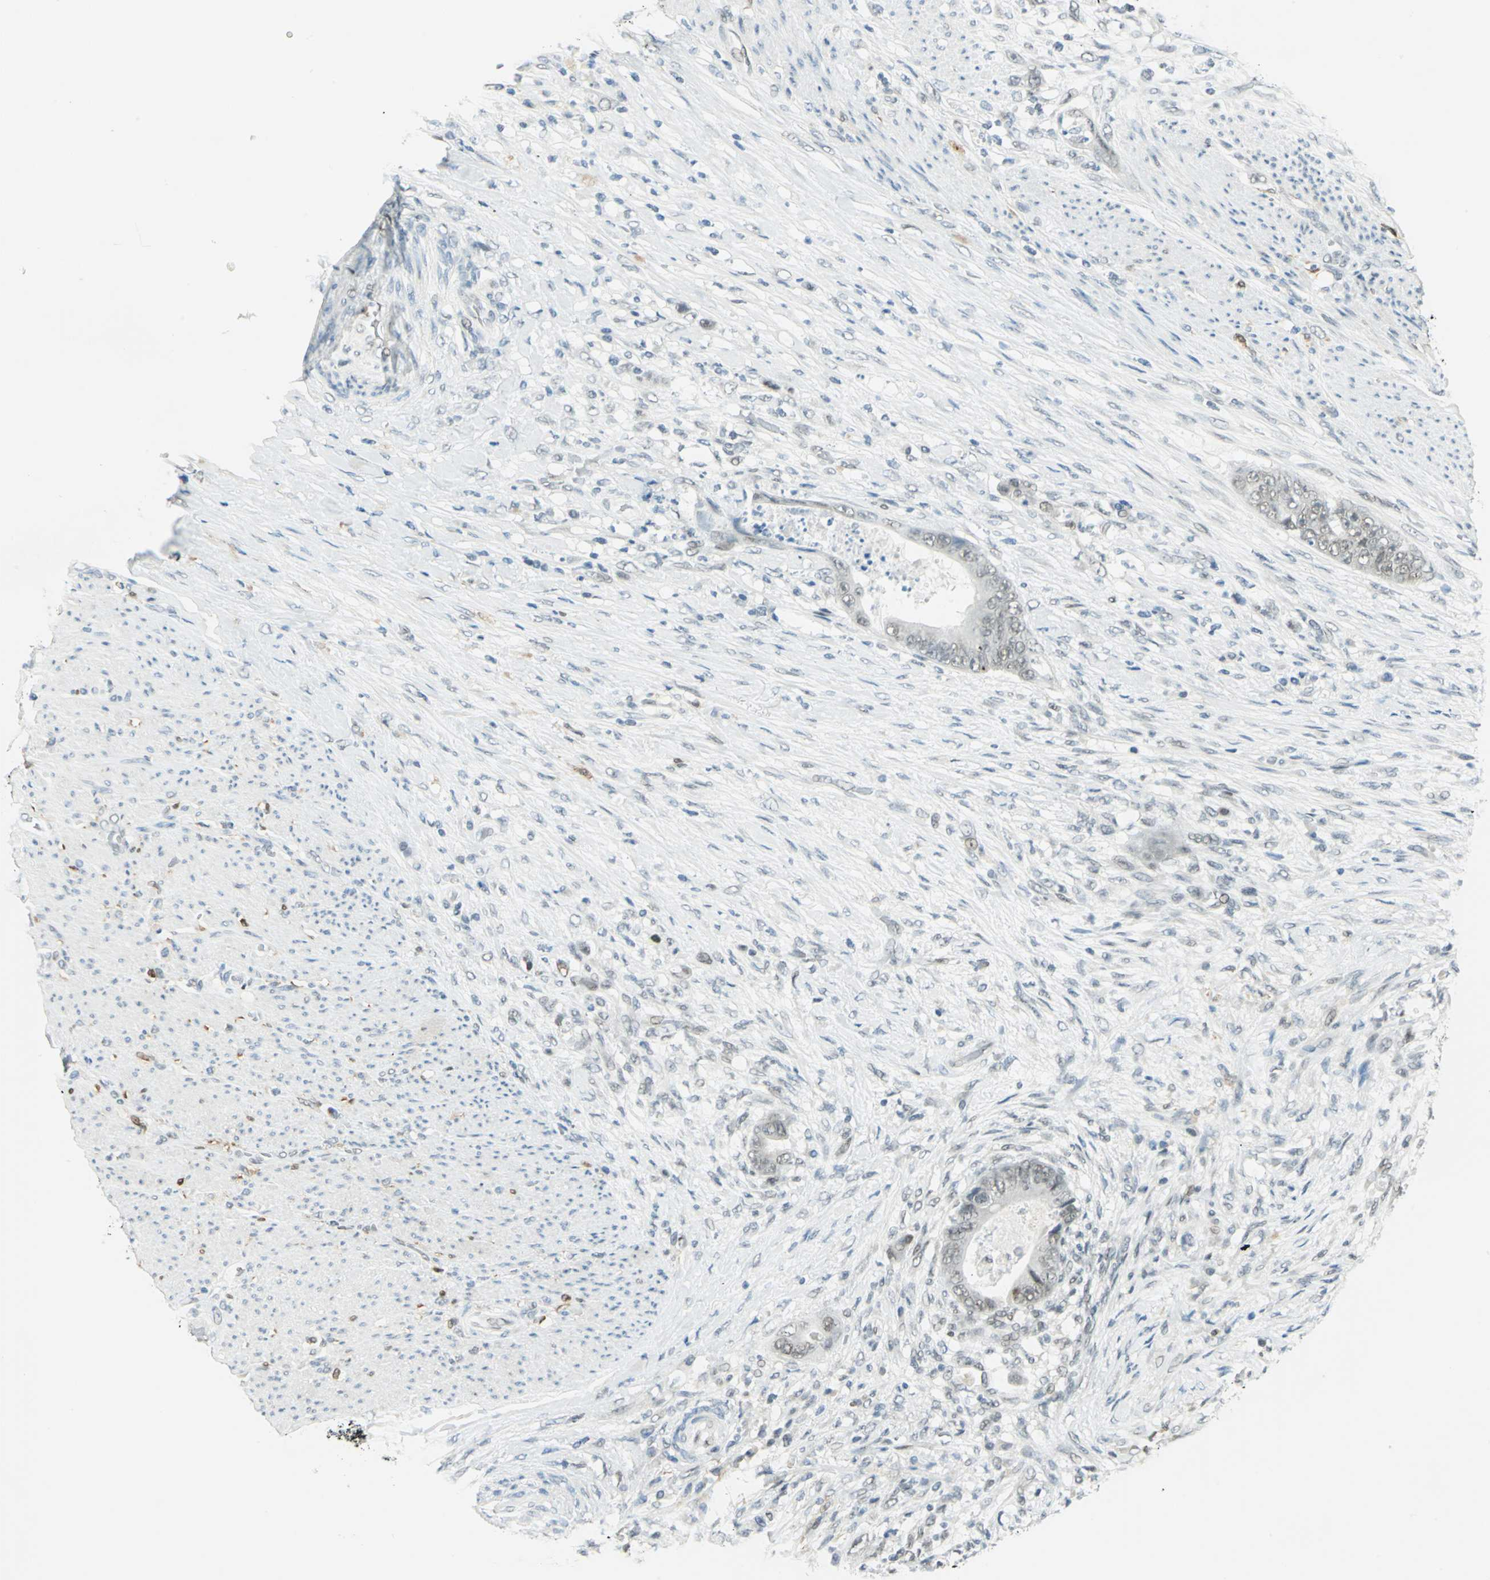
{"staining": {"intensity": "weak", "quantity": "<25%", "location": "nuclear"}, "tissue": "colorectal cancer", "cell_type": "Tumor cells", "image_type": "cancer", "snomed": [{"axis": "morphology", "description": "Adenocarcinoma, NOS"}, {"axis": "topography", "description": "Rectum"}], "caption": "High magnification brightfield microscopy of adenocarcinoma (colorectal) stained with DAB (3,3'-diaminobenzidine) (brown) and counterstained with hematoxylin (blue): tumor cells show no significant expression. (Stains: DAB (3,3'-diaminobenzidine) immunohistochemistry (IHC) with hematoxylin counter stain, Microscopy: brightfield microscopy at high magnification).", "gene": "MTMR10", "patient": {"sex": "female", "age": 77}}